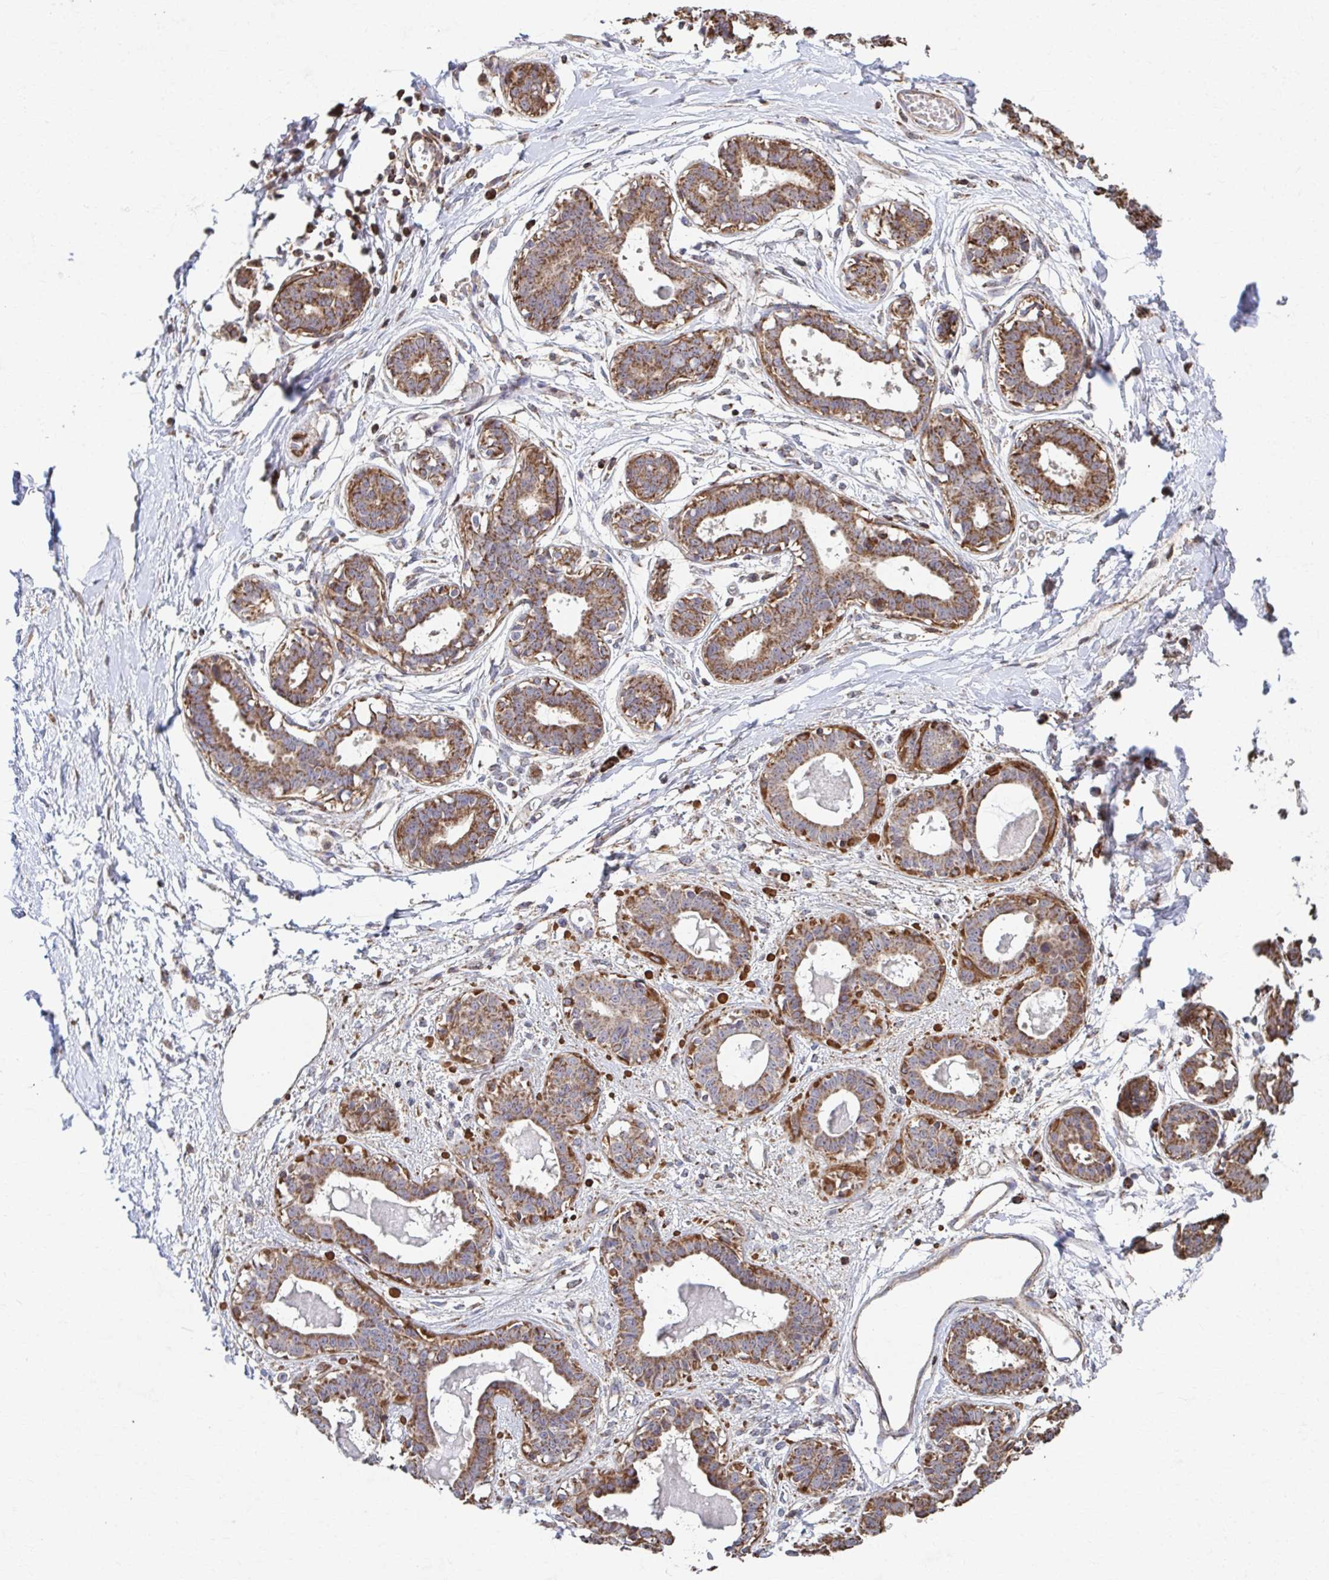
{"staining": {"intensity": "negative", "quantity": "none", "location": "none"}, "tissue": "breast", "cell_type": "Adipocytes", "image_type": "normal", "snomed": [{"axis": "morphology", "description": "Normal tissue, NOS"}, {"axis": "topography", "description": "Breast"}], "caption": "The immunohistochemistry (IHC) photomicrograph has no significant positivity in adipocytes of breast. (Brightfield microscopy of DAB immunohistochemistry at high magnification).", "gene": "KLHL34", "patient": {"sex": "female", "age": 45}}